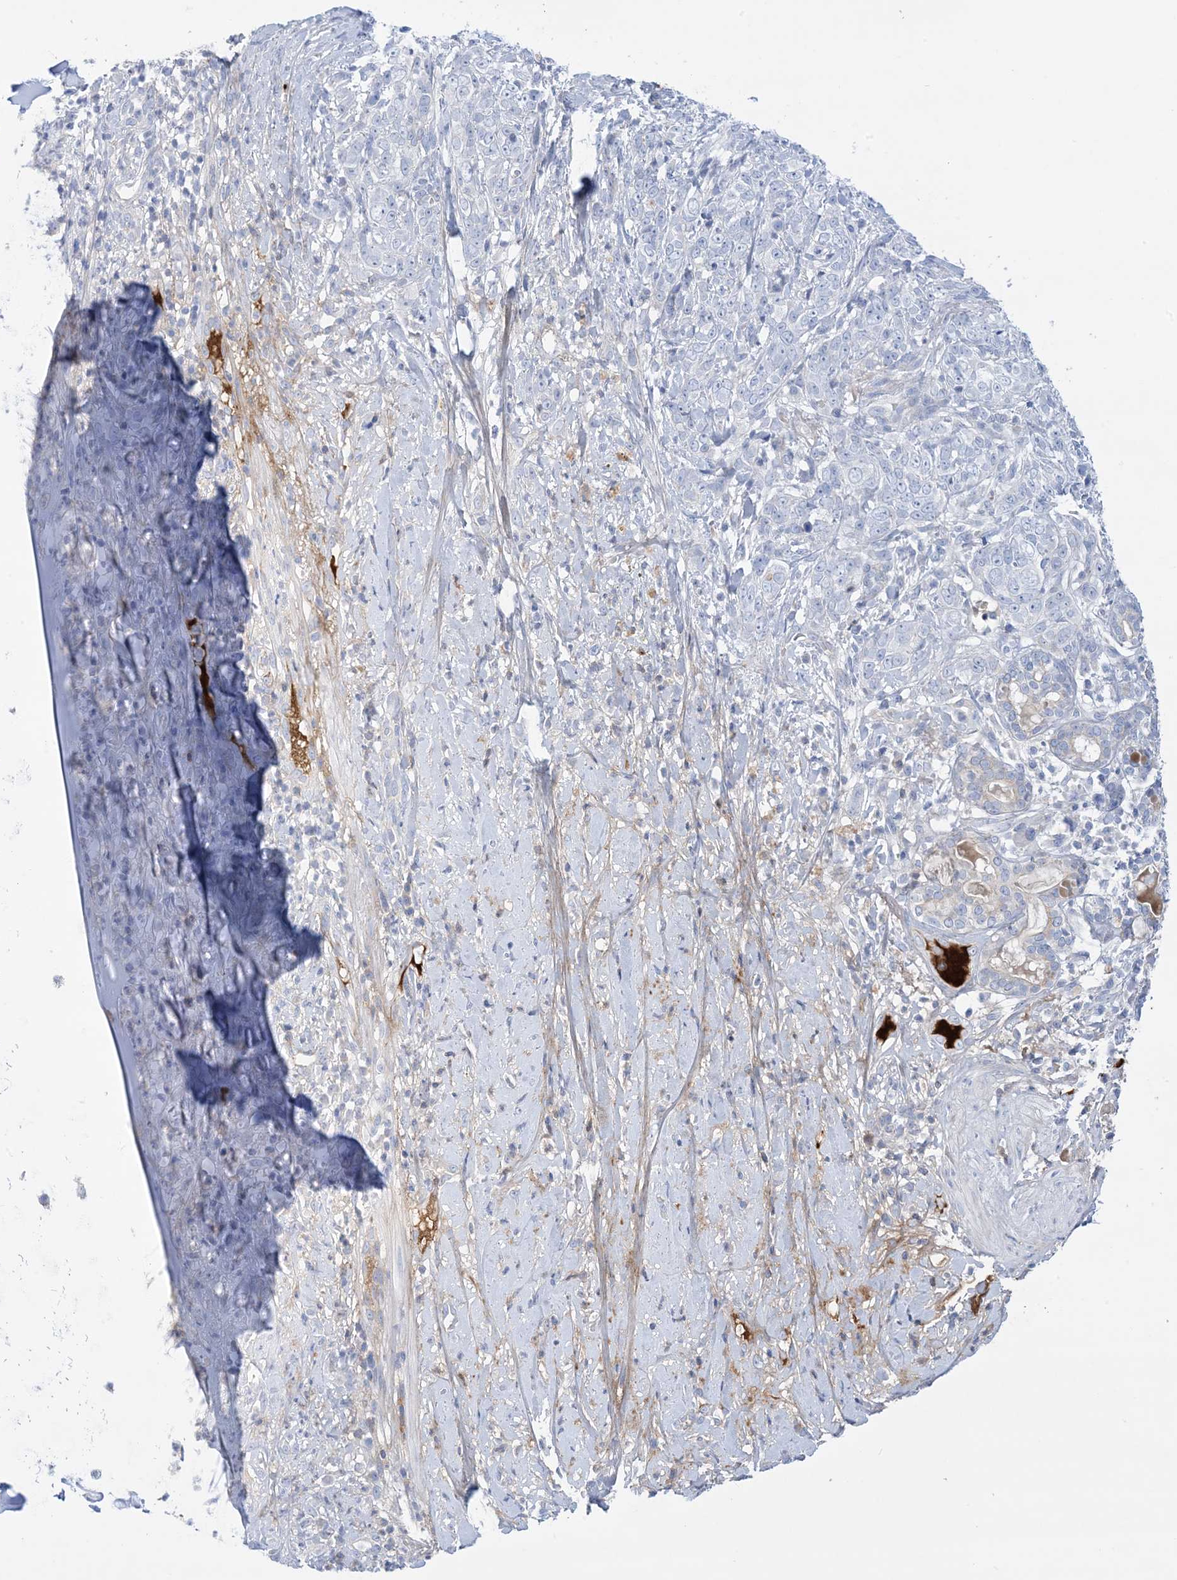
{"staining": {"intensity": "negative", "quantity": "none", "location": "none"}, "tissue": "adipose tissue", "cell_type": "Adipocytes", "image_type": "normal", "snomed": [{"axis": "morphology", "description": "Normal tissue, NOS"}, {"axis": "morphology", "description": "Basal cell carcinoma"}, {"axis": "topography", "description": "Cartilage tissue"}, {"axis": "topography", "description": "Nasopharynx"}, {"axis": "topography", "description": "Oral tissue"}], "caption": "DAB immunohistochemical staining of unremarkable adipose tissue displays no significant expression in adipocytes. The staining is performed using DAB brown chromogen with nuclei counter-stained in using hematoxylin.", "gene": "ATP11C", "patient": {"sex": "female", "age": 77}}